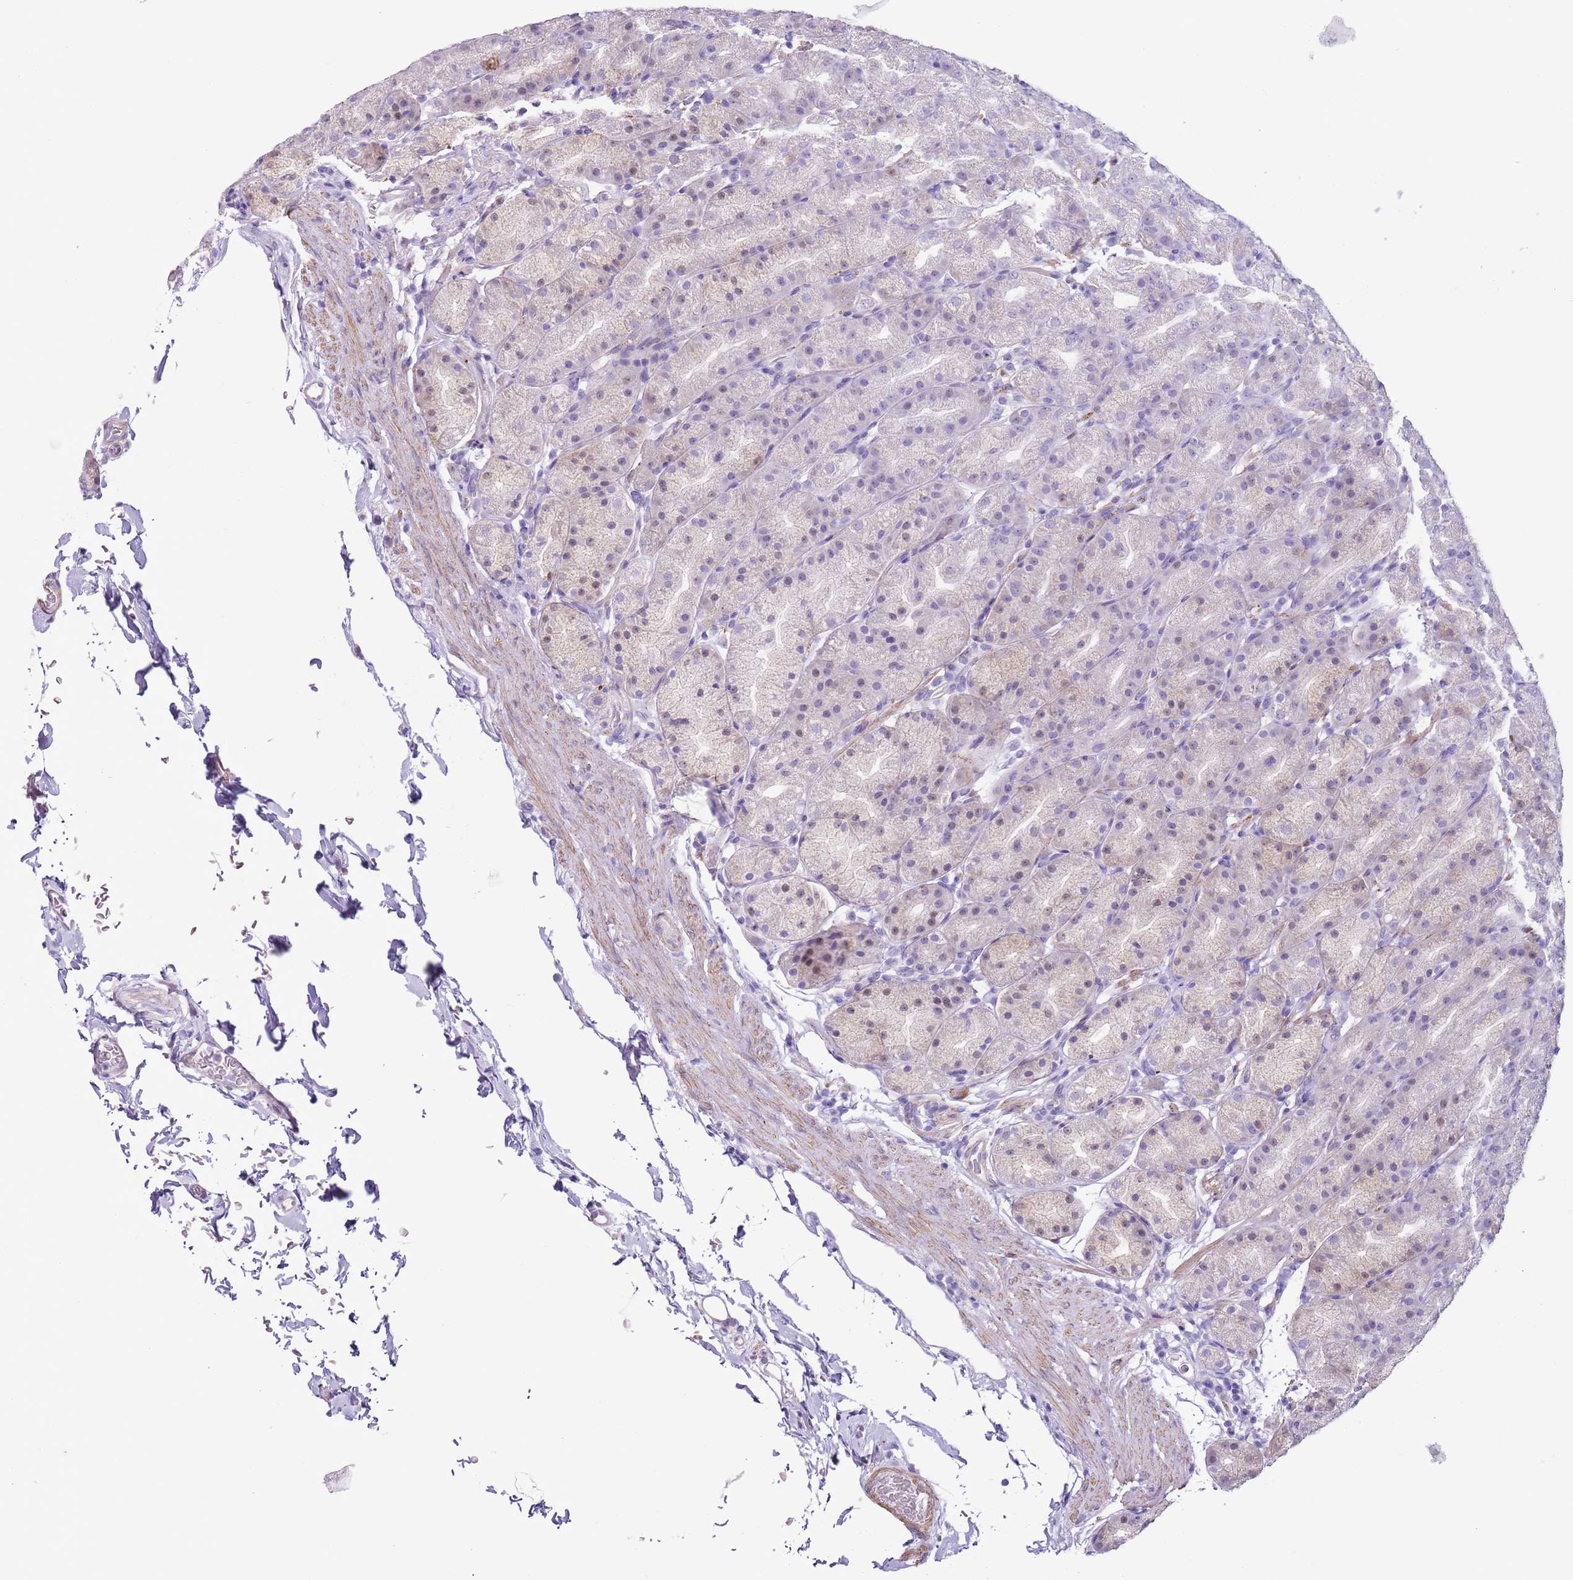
{"staining": {"intensity": "weak", "quantity": "25%-75%", "location": "cytoplasmic/membranous,nuclear"}, "tissue": "stomach", "cell_type": "Glandular cells", "image_type": "normal", "snomed": [{"axis": "morphology", "description": "Normal tissue, NOS"}, {"axis": "topography", "description": "Stomach, upper"}, {"axis": "topography", "description": "Stomach"}], "caption": "The micrograph exhibits staining of unremarkable stomach, revealing weak cytoplasmic/membranous,nuclear protein expression (brown color) within glandular cells.", "gene": "SLC7A14", "patient": {"sex": "male", "age": 68}}